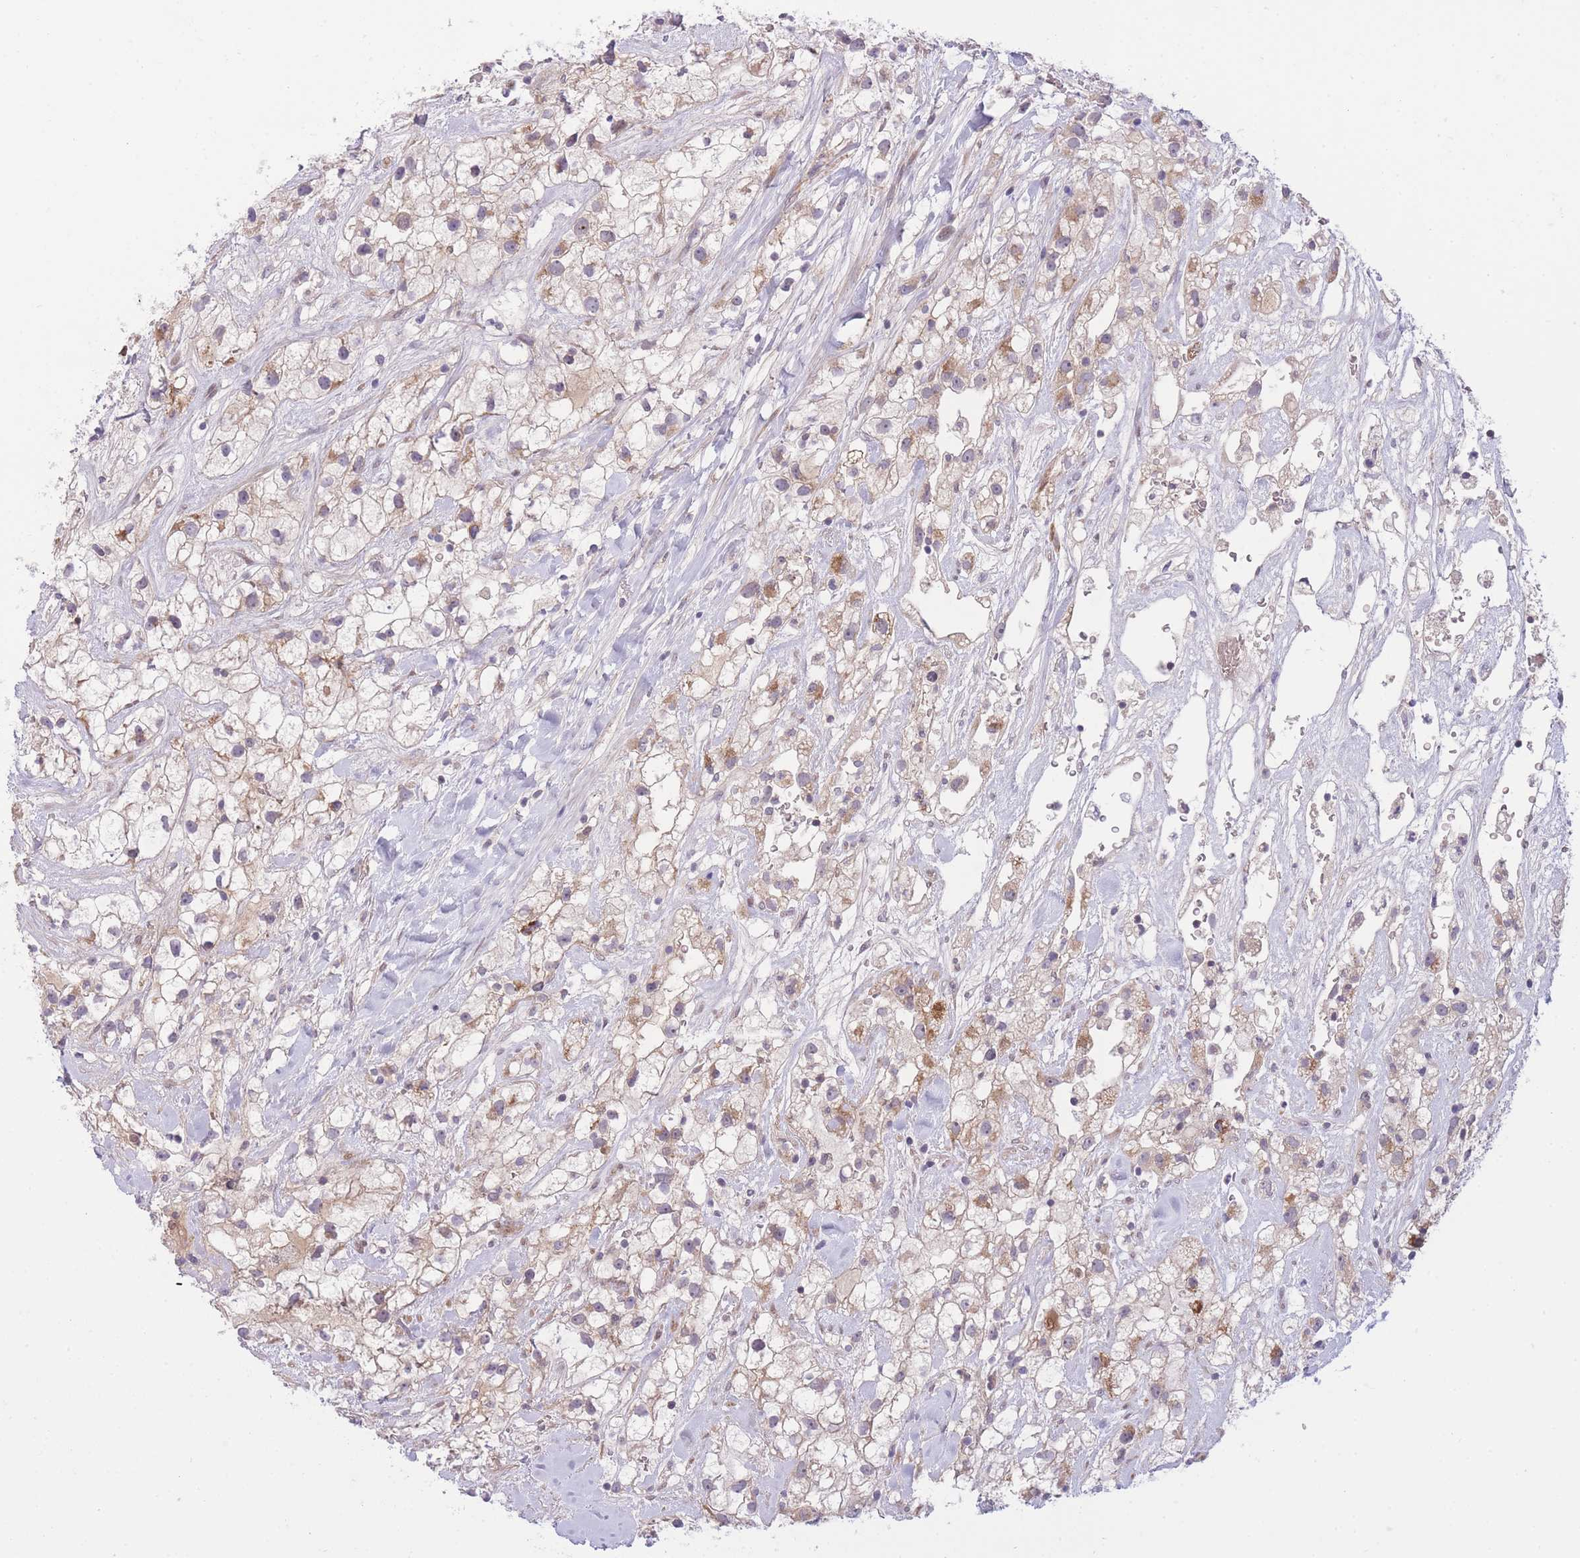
{"staining": {"intensity": "moderate", "quantity": "<25%", "location": "cytoplasmic/membranous"}, "tissue": "renal cancer", "cell_type": "Tumor cells", "image_type": "cancer", "snomed": [{"axis": "morphology", "description": "Adenocarcinoma, NOS"}, {"axis": "topography", "description": "Kidney"}], "caption": "Immunohistochemistry (IHC) image of neoplastic tissue: adenocarcinoma (renal) stained using immunohistochemistry demonstrates low levels of moderate protein expression localized specifically in the cytoplasmic/membranous of tumor cells, appearing as a cytoplasmic/membranous brown color.", "gene": "CDC25B", "patient": {"sex": "male", "age": 59}}